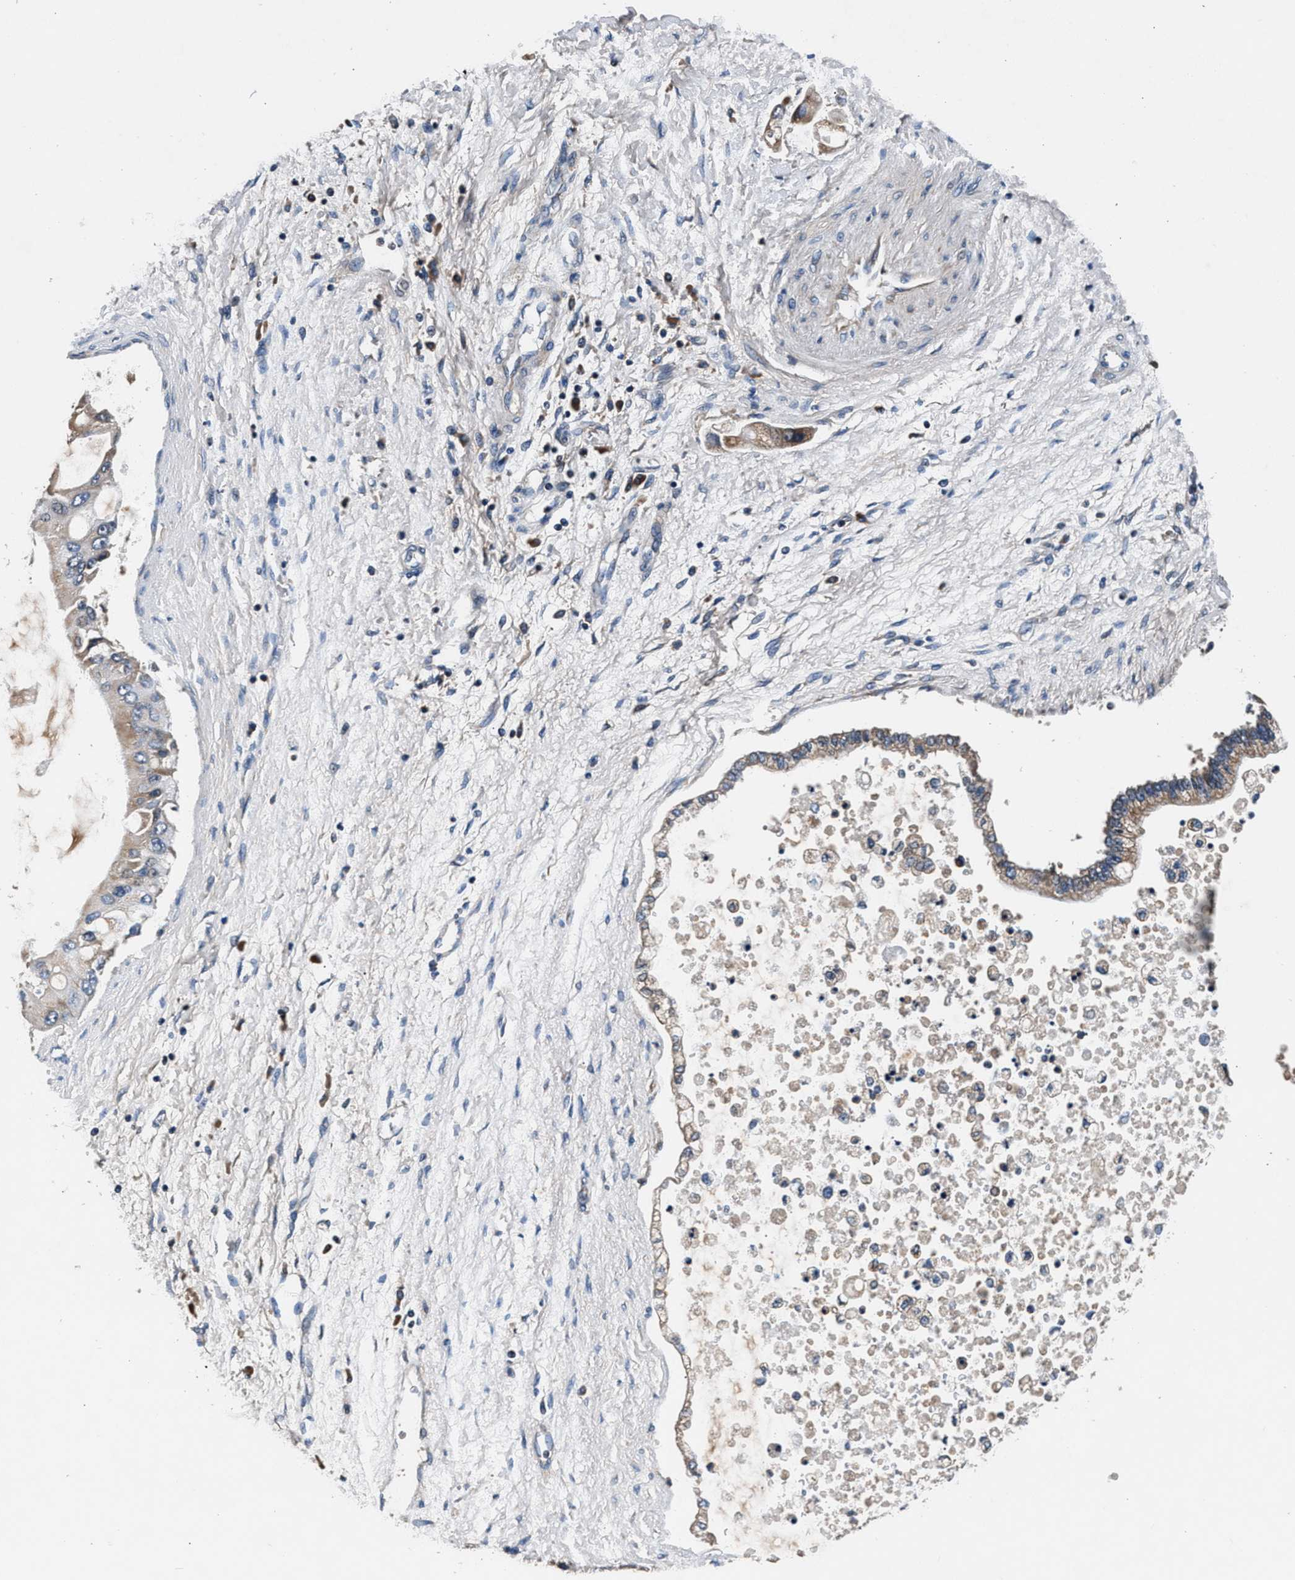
{"staining": {"intensity": "weak", "quantity": "25%-75%", "location": "cytoplasmic/membranous"}, "tissue": "liver cancer", "cell_type": "Tumor cells", "image_type": "cancer", "snomed": [{"axis": "morphology", "description": "Cholangiocarcinoma"}, {"axis": "topography", "description": "Liver"}], "caption": "Human liver cholangiocarcinoma stained with a brown dye exhibits weak cytoplasmic/membranous positive staining in approximately 25%-75% of tumor cells.", "gene": "IMMT", "patient": {"sex": "male", "age": 50}}